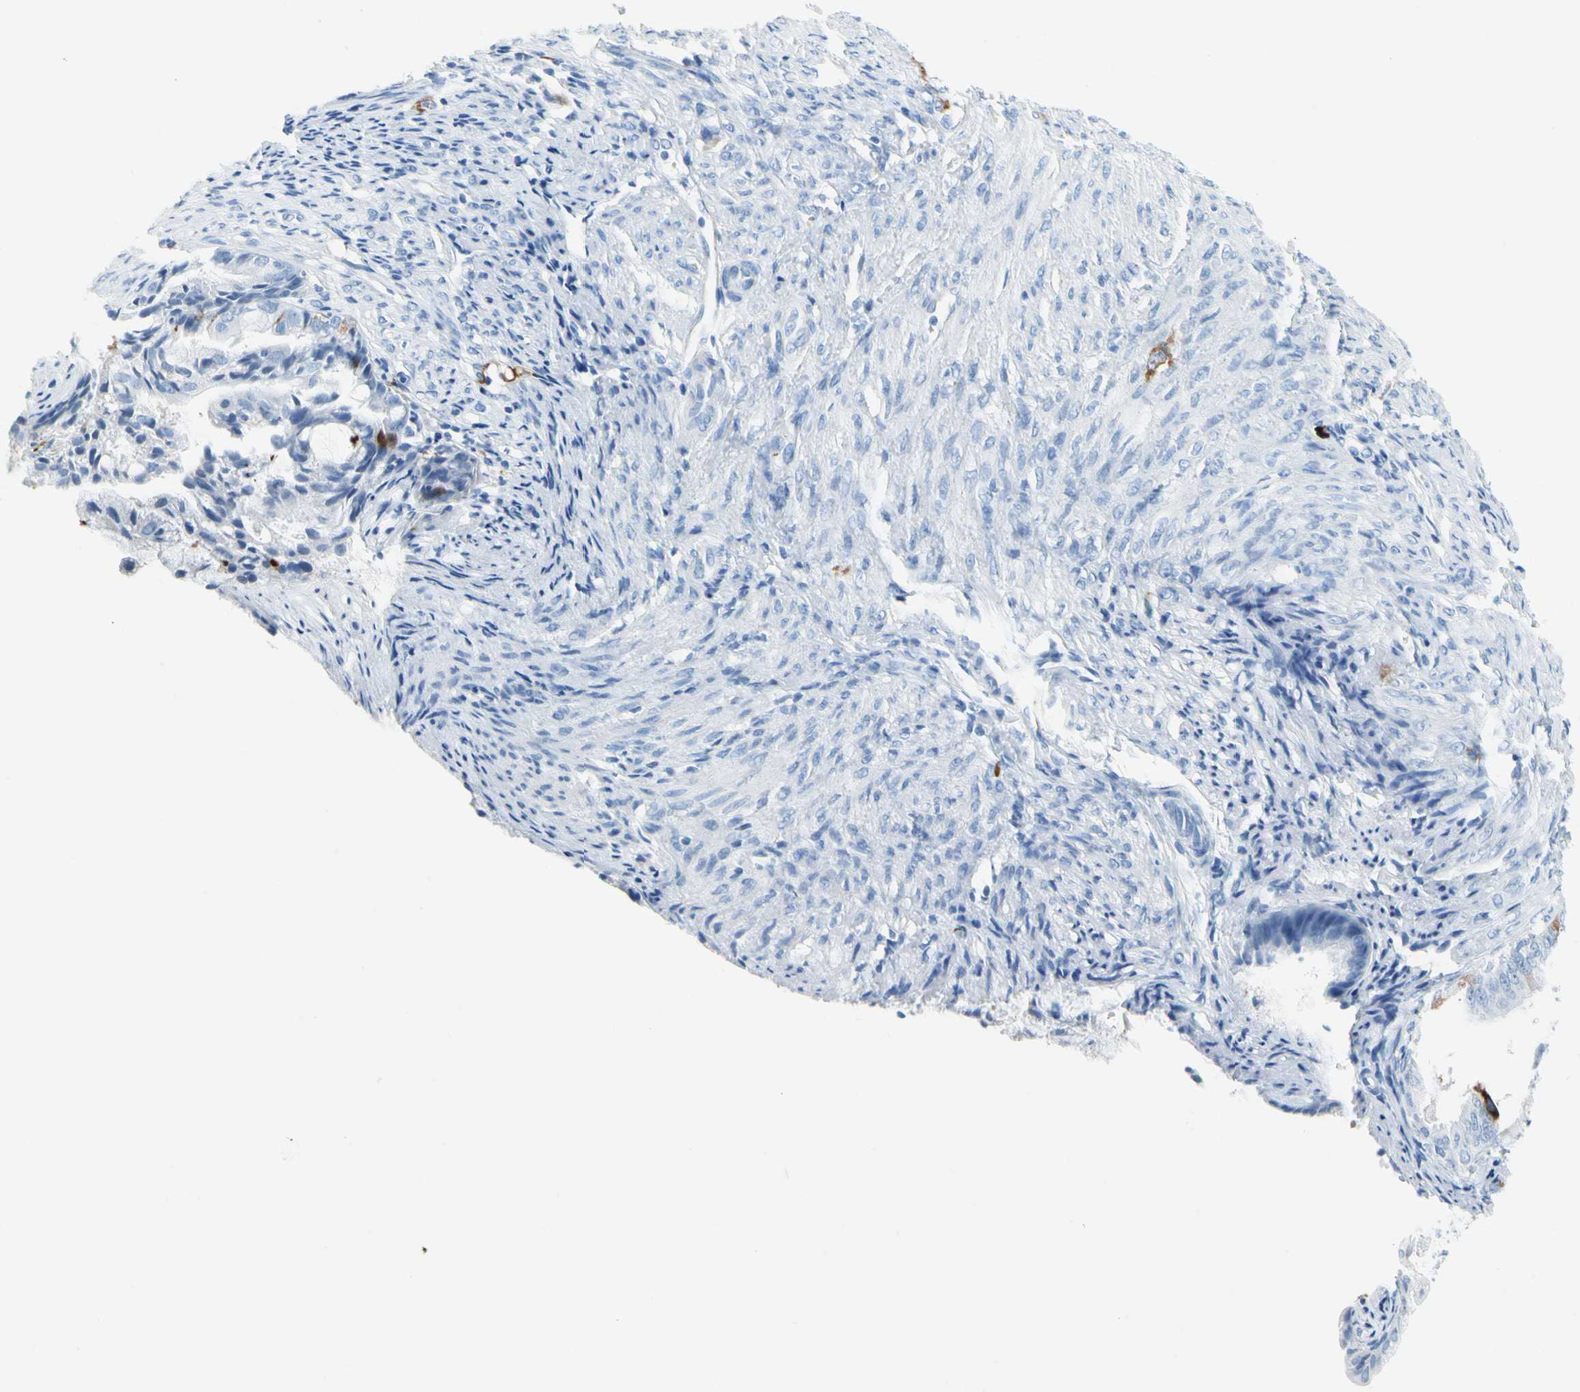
{"staining": {"intensity": "strong", "quantity": "<25%", "location": "cytoplasmic/membranous"}, "tissue": "endometrial cancer", "cell_type": "Tumor cells", "image_type": "cancer", "snomed": [{"axis": "morphology", "description": "Adenocarcinoma, NOS"}, {"axis": "topography", "description": "Endometrium"}], "caption": "Endometrial cancer (adenocarcinoma) tissue exhibits strong cytoplasmic/membranous staining in about <25% of tumor cells, visualized by immunohistochemistry.", "gene": "TACC3", "patient": {"sex": "female", "age": 86}}